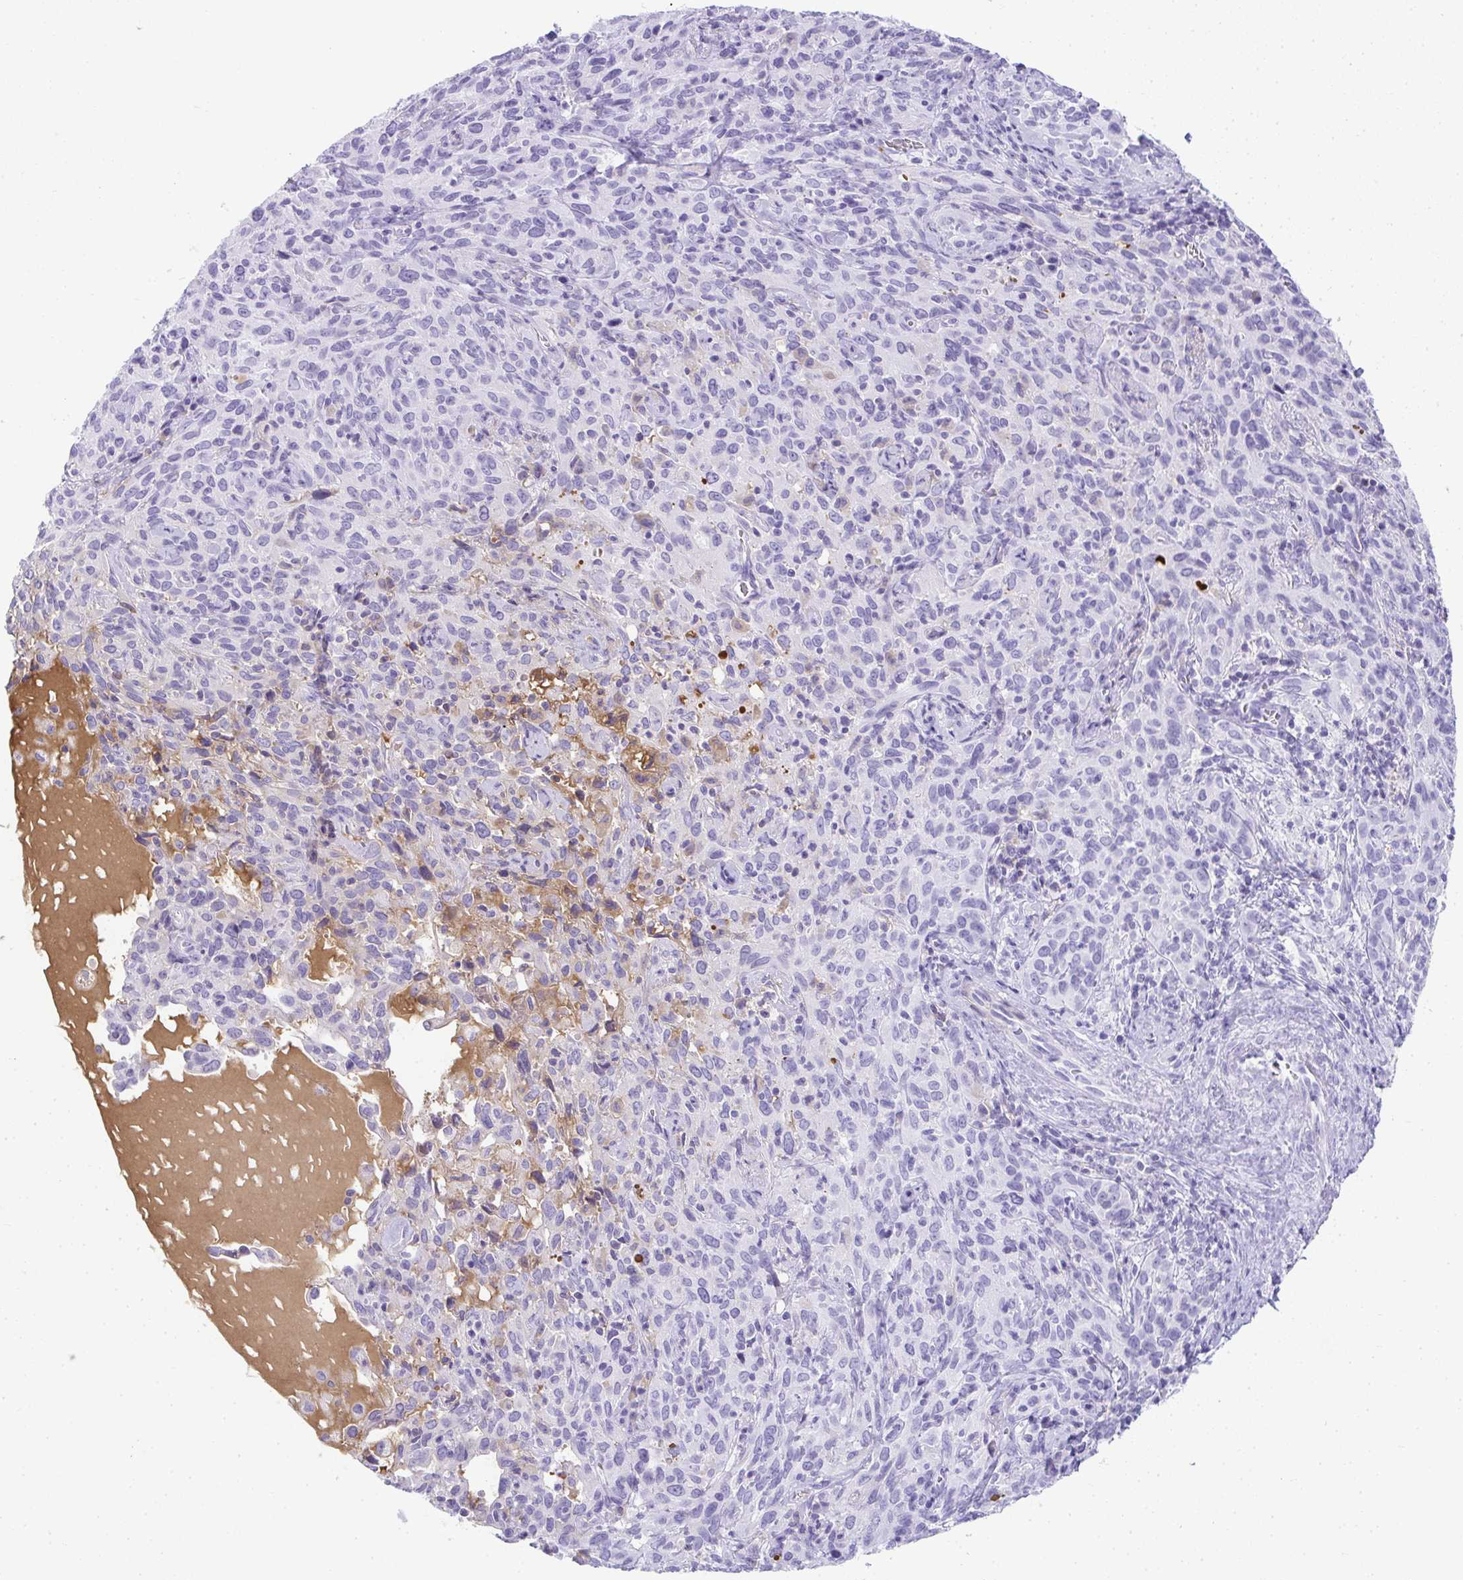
{"staining": {"intensity": "negative", "quantity": "none", "location": "none"}, "tissue": "cervical cancer", "cell_type": "Tumor cells", "image_type": "cancer", "snomed": [{"axis": "morphology", "description": "Normal tissue, NOS"}, {"axis": "morphology", "description": "Squamous cell carcinoma, NOS"}, {"axis": "topography", "description": "Cervix"}], "caption": "Micrograph shows no significant protein staining in tumor cells of cervical squamous cell carcinoma.", "gene": "ZSWIM3", "patient": {"sex": "female", "age": 51}}